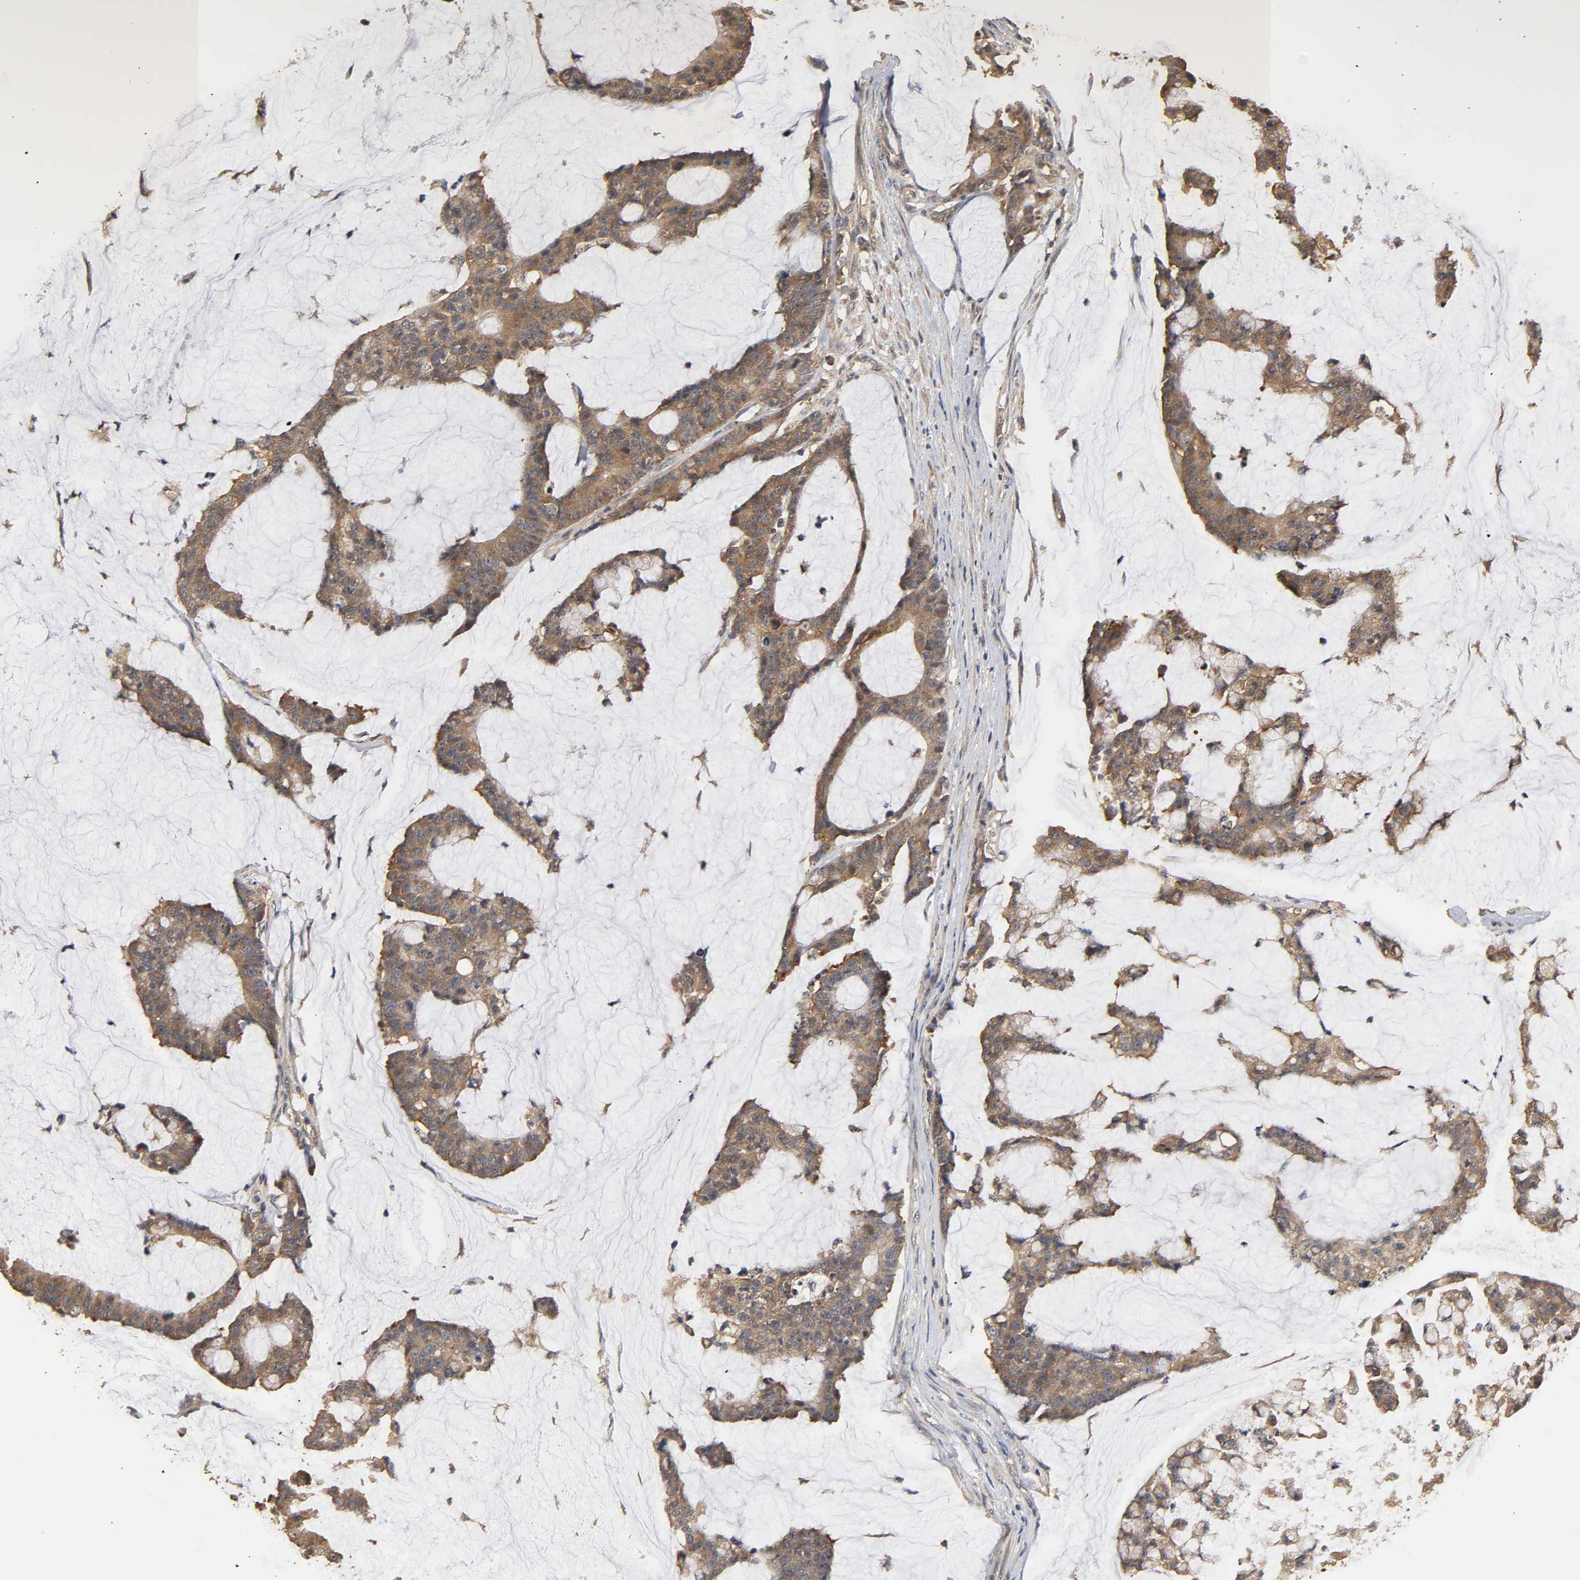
{"staining": {"intensity": "moderate", "quantity": ">75%", "location": "cytoplasmic/membranous"}, "tissue": "colorectal cancer", "cell_type": "Tumor cells", "image_type": "cancer", "snomed": [{"axis": "morphology", "description": "Adenocarcinoma, NOS"}, {"axis": "topography", "description": "Colon"}], "caption": "High-power microscopy captured an immunohistochemistry (IHC) image of colorectal adenocarcinoma, revealing moderate cytoplasmic/membranous positivity in about >75% of tumor cells.", "gene": "ARHGEF7", "patient": {"sex": "female", "age": 84}}